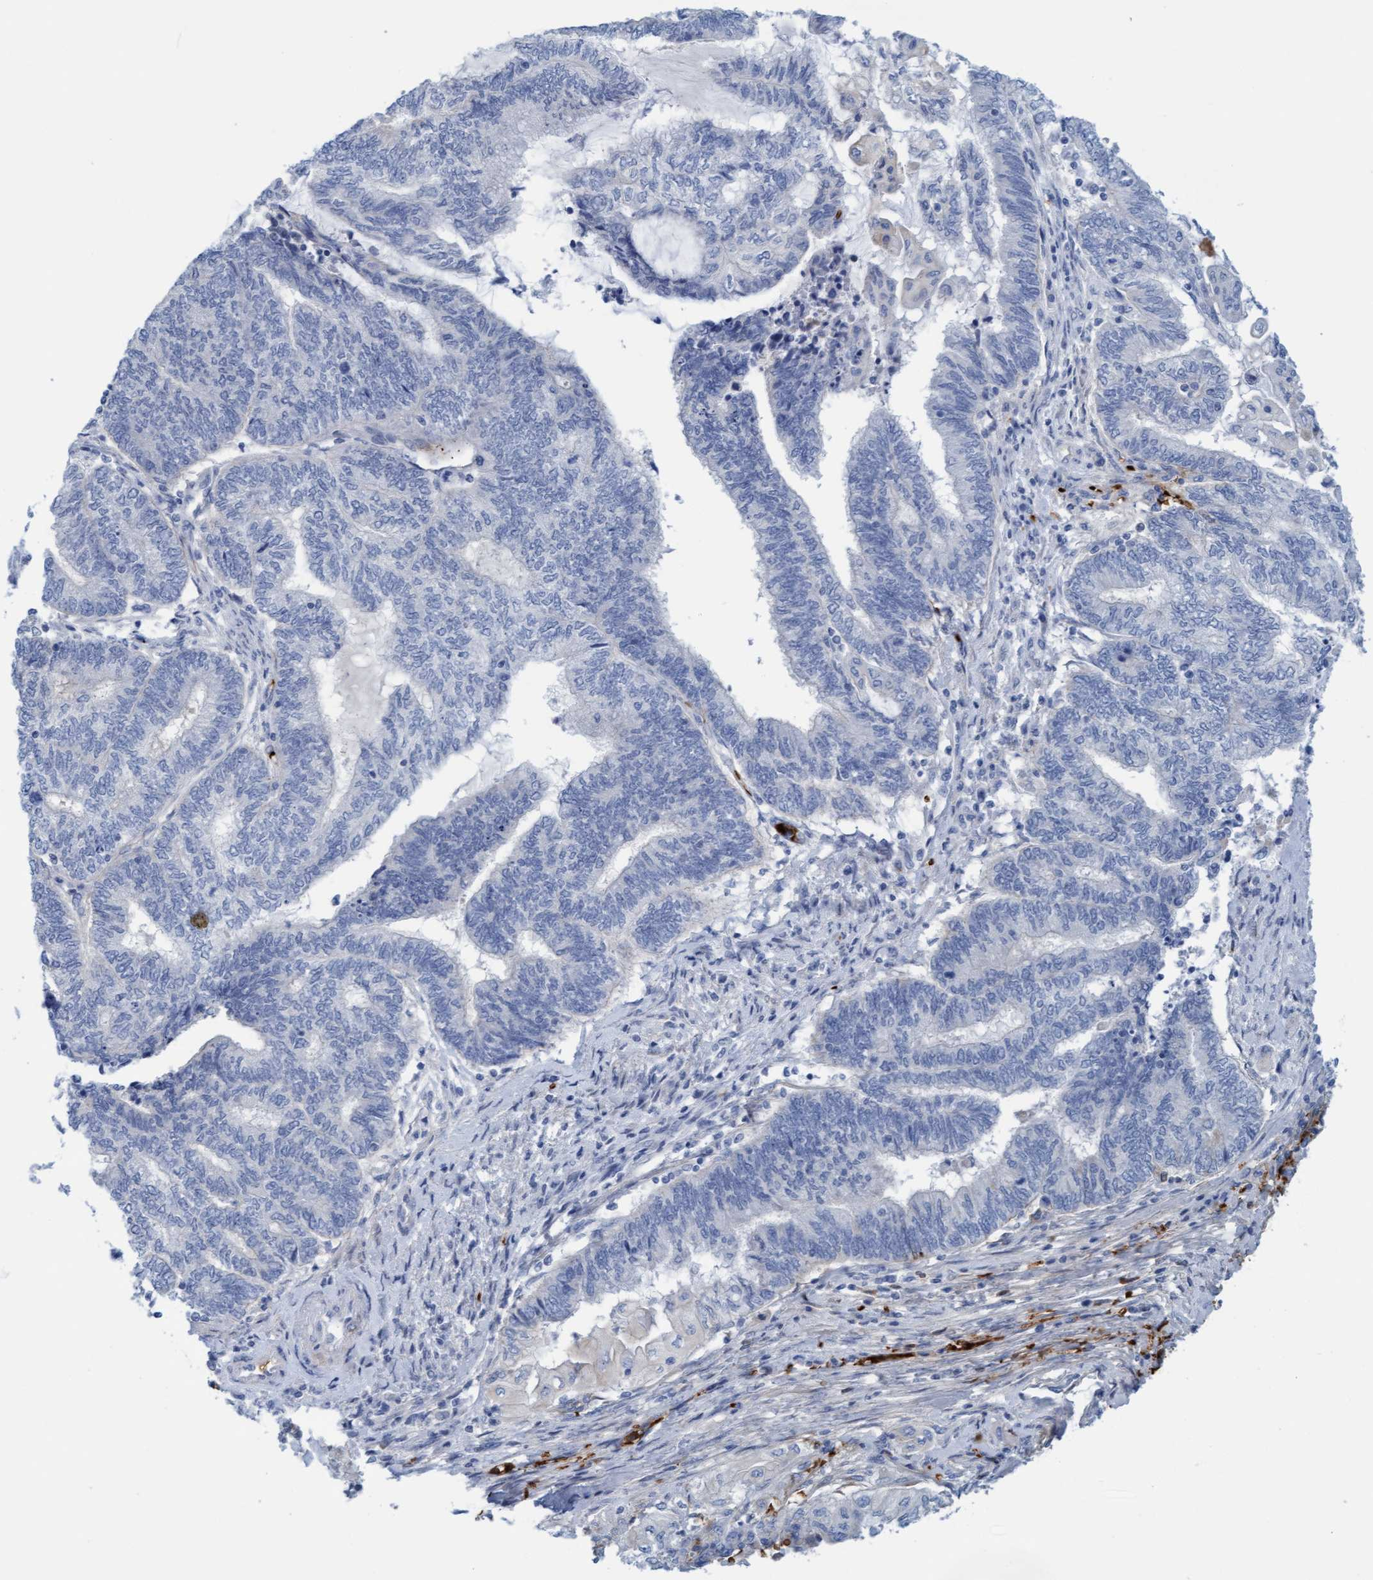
{"staining": {"intensity": "negative", "quantity": "none", "location": "none"}, "tissue": "endometrial cancer", "cell_type": "Tumor cells", "image_type": "cancer", "snomed": [{"axis": "morphology", "description": "Adenocarcinoma, NOS"}, {"axis": "topography", "description": "Uterus"}, {"axis": "topography", "description": "Endometrium"}], "caption": "The IHC histopathology image has no significant expression in tumor cells of endometrial adenocarcinoma tissue.", "gene": "P2RX5", "patient": {"sex": "female", "age": 70}}